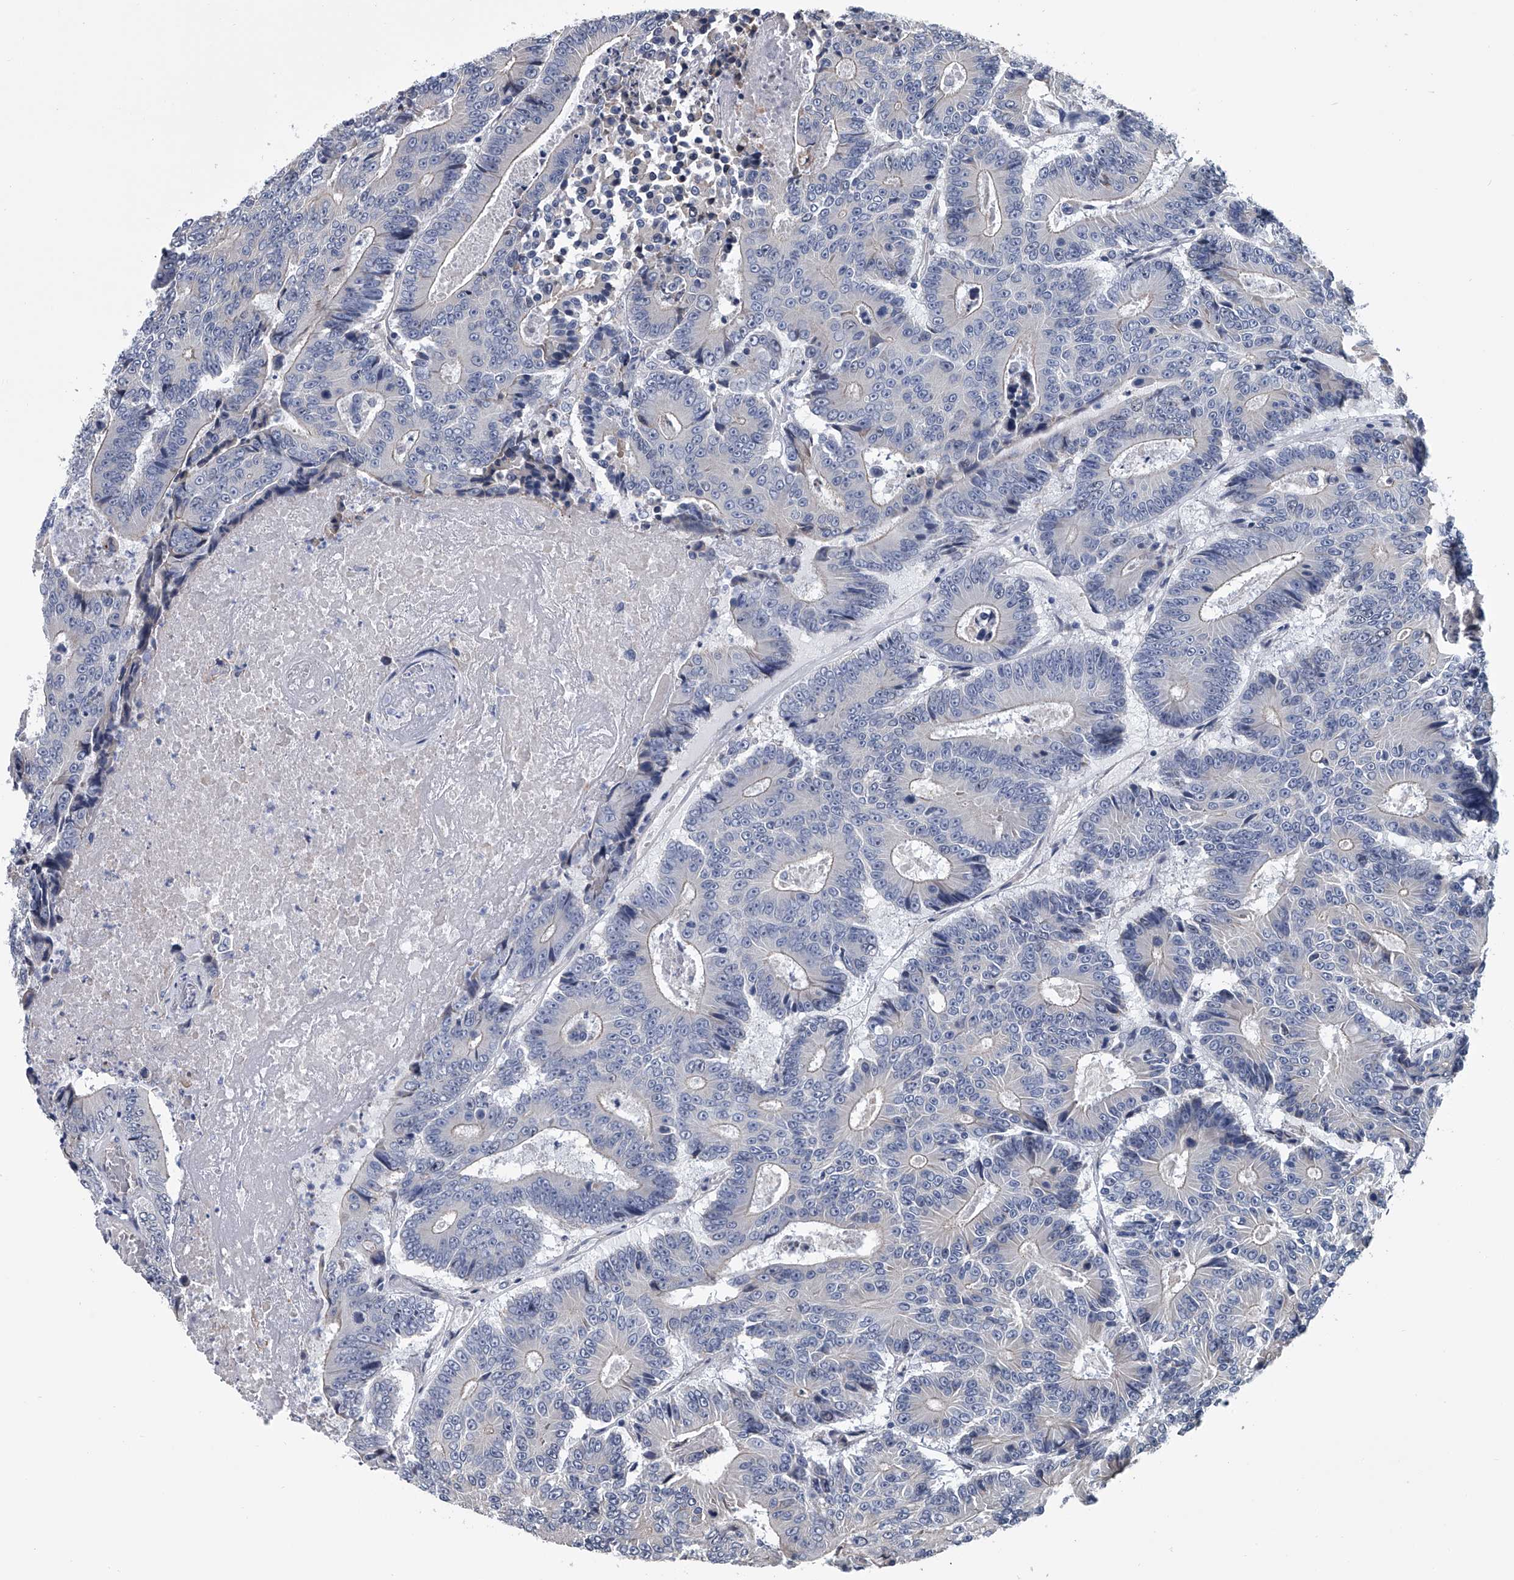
{"staining": {"intensity": "negative", "quantity": "none", "location": "none"}, "tissue": "colorectal cancer", "cell_type": "Tumor cells", "image_type": "cancer", "snomed": [{"axis": "morphology", "description": "Adenocarcinoma, NOS"}, {"axis": "topography", "description": "Colon"}], "caption": "A histopathology image of human colorectal adenocarcinoma is negative for staining in tumor cells.", "gene": "ABCG1", "patient": {"sex": "male", "age": 83}}